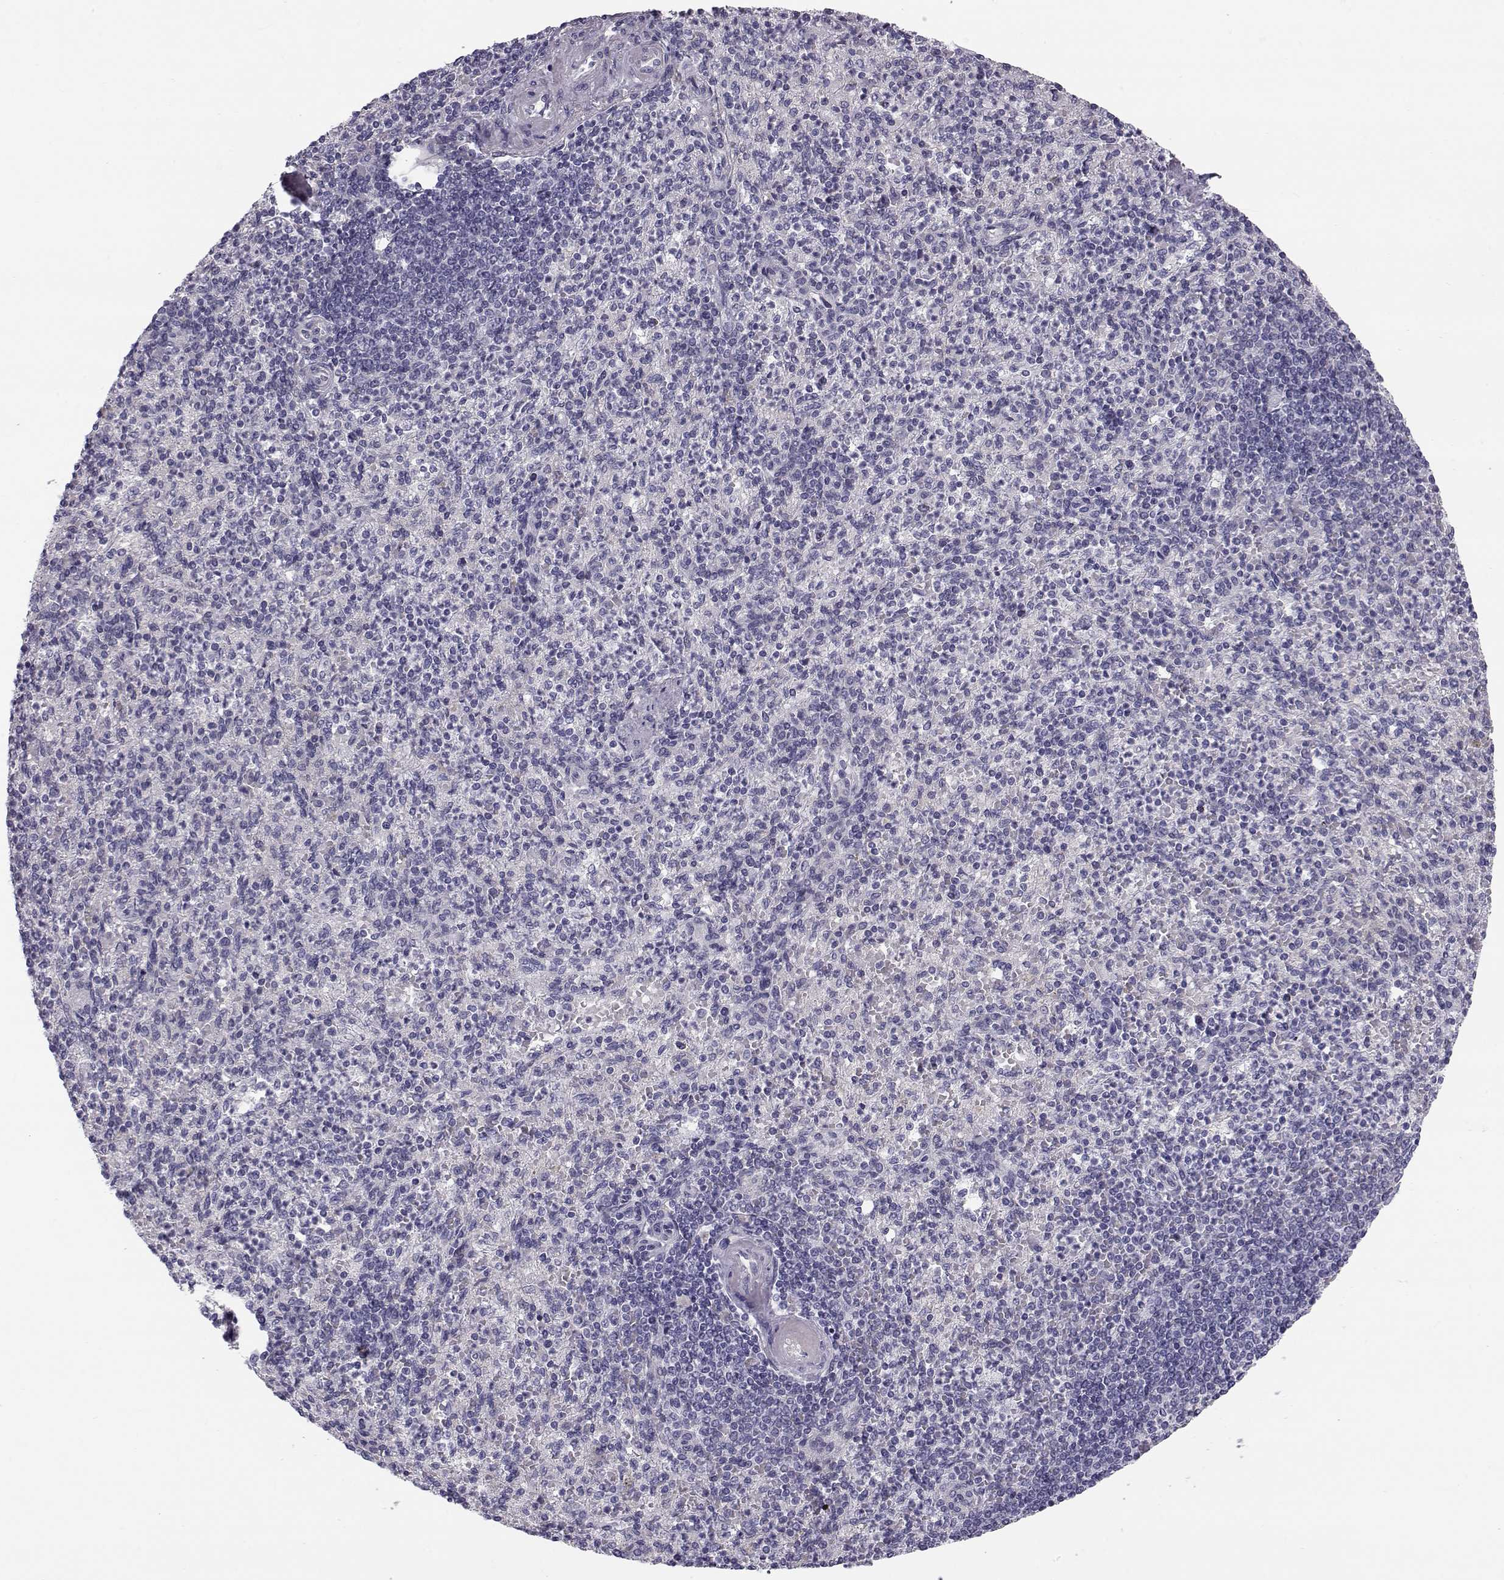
{"staining": {"intensity": "negative", "quantity": "none", "location": "none"}, "tissue": "spleen", "cell_type": "Cells in red pulp", "image_type": "normal", "snomed": [{"axis": "morphology", "description": "Normal tissue, NOS"}, {"axis": "topography", "description": "Spleen"}], "caption": "Spleen stained for a protein using IHC exhibits no expression cells in red pulp.", "gene": "KCNMB4", "patient": {"sex": "female", "age": 74}}